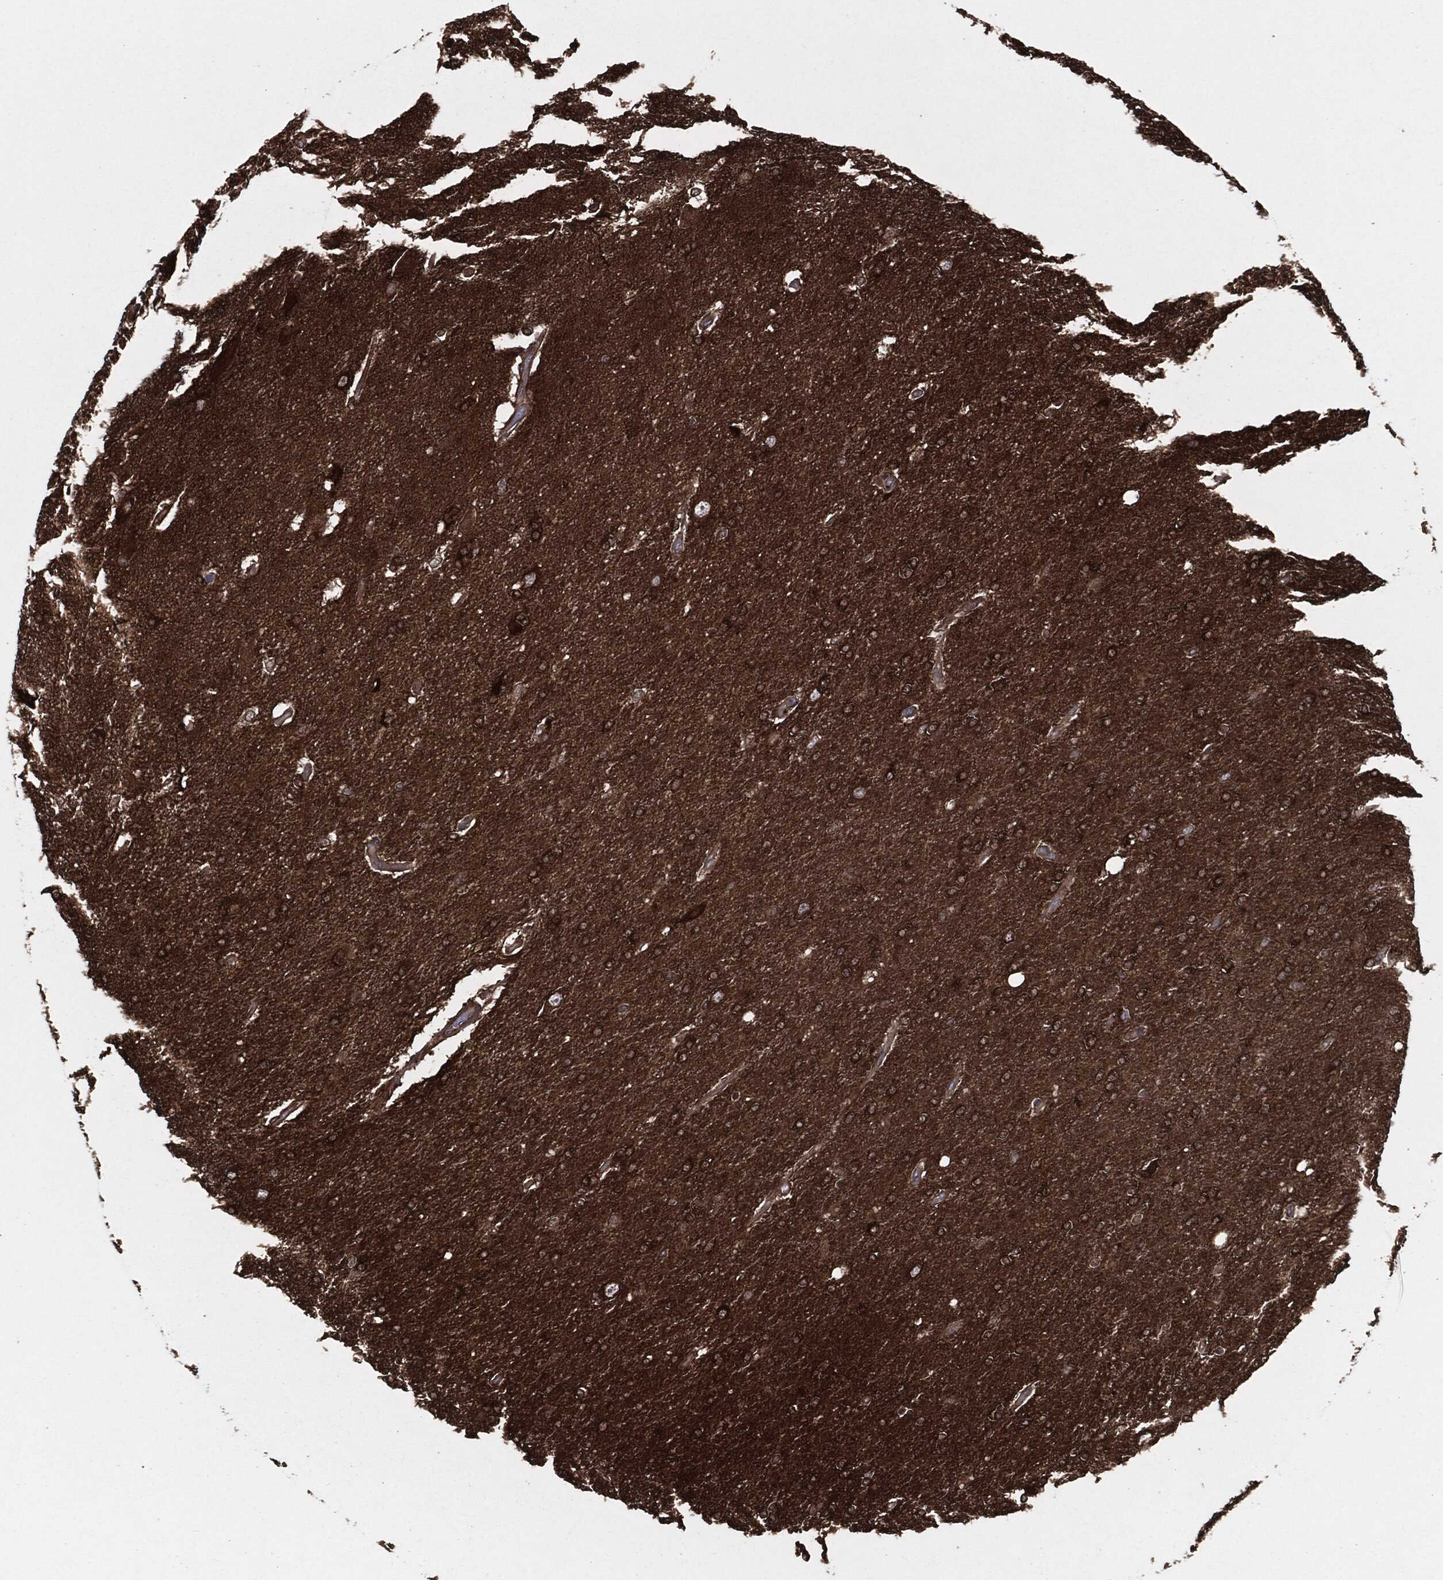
{"staining": {"intensity": "strong", "quantity": ">75%", "location": "cytoplasmic/membranous"}, "tissue": "glioma", "cell_type": "Tumor cells", "image_type": "cancer", "snomed": [{"axis": "morphology", "description": "Glioma, malignant, High grade"}, {"axis": "topography", "description": "Cerebral cortex"}], "caption": "This micrograph displays immunohistochemistry (IHC) staining of glioma, with high strong cytoplasmic/membranous staining in about >75% of tumor cells.", "gene": "RAP1GDS1", "patient": {"sex": "male", "age": 70}}